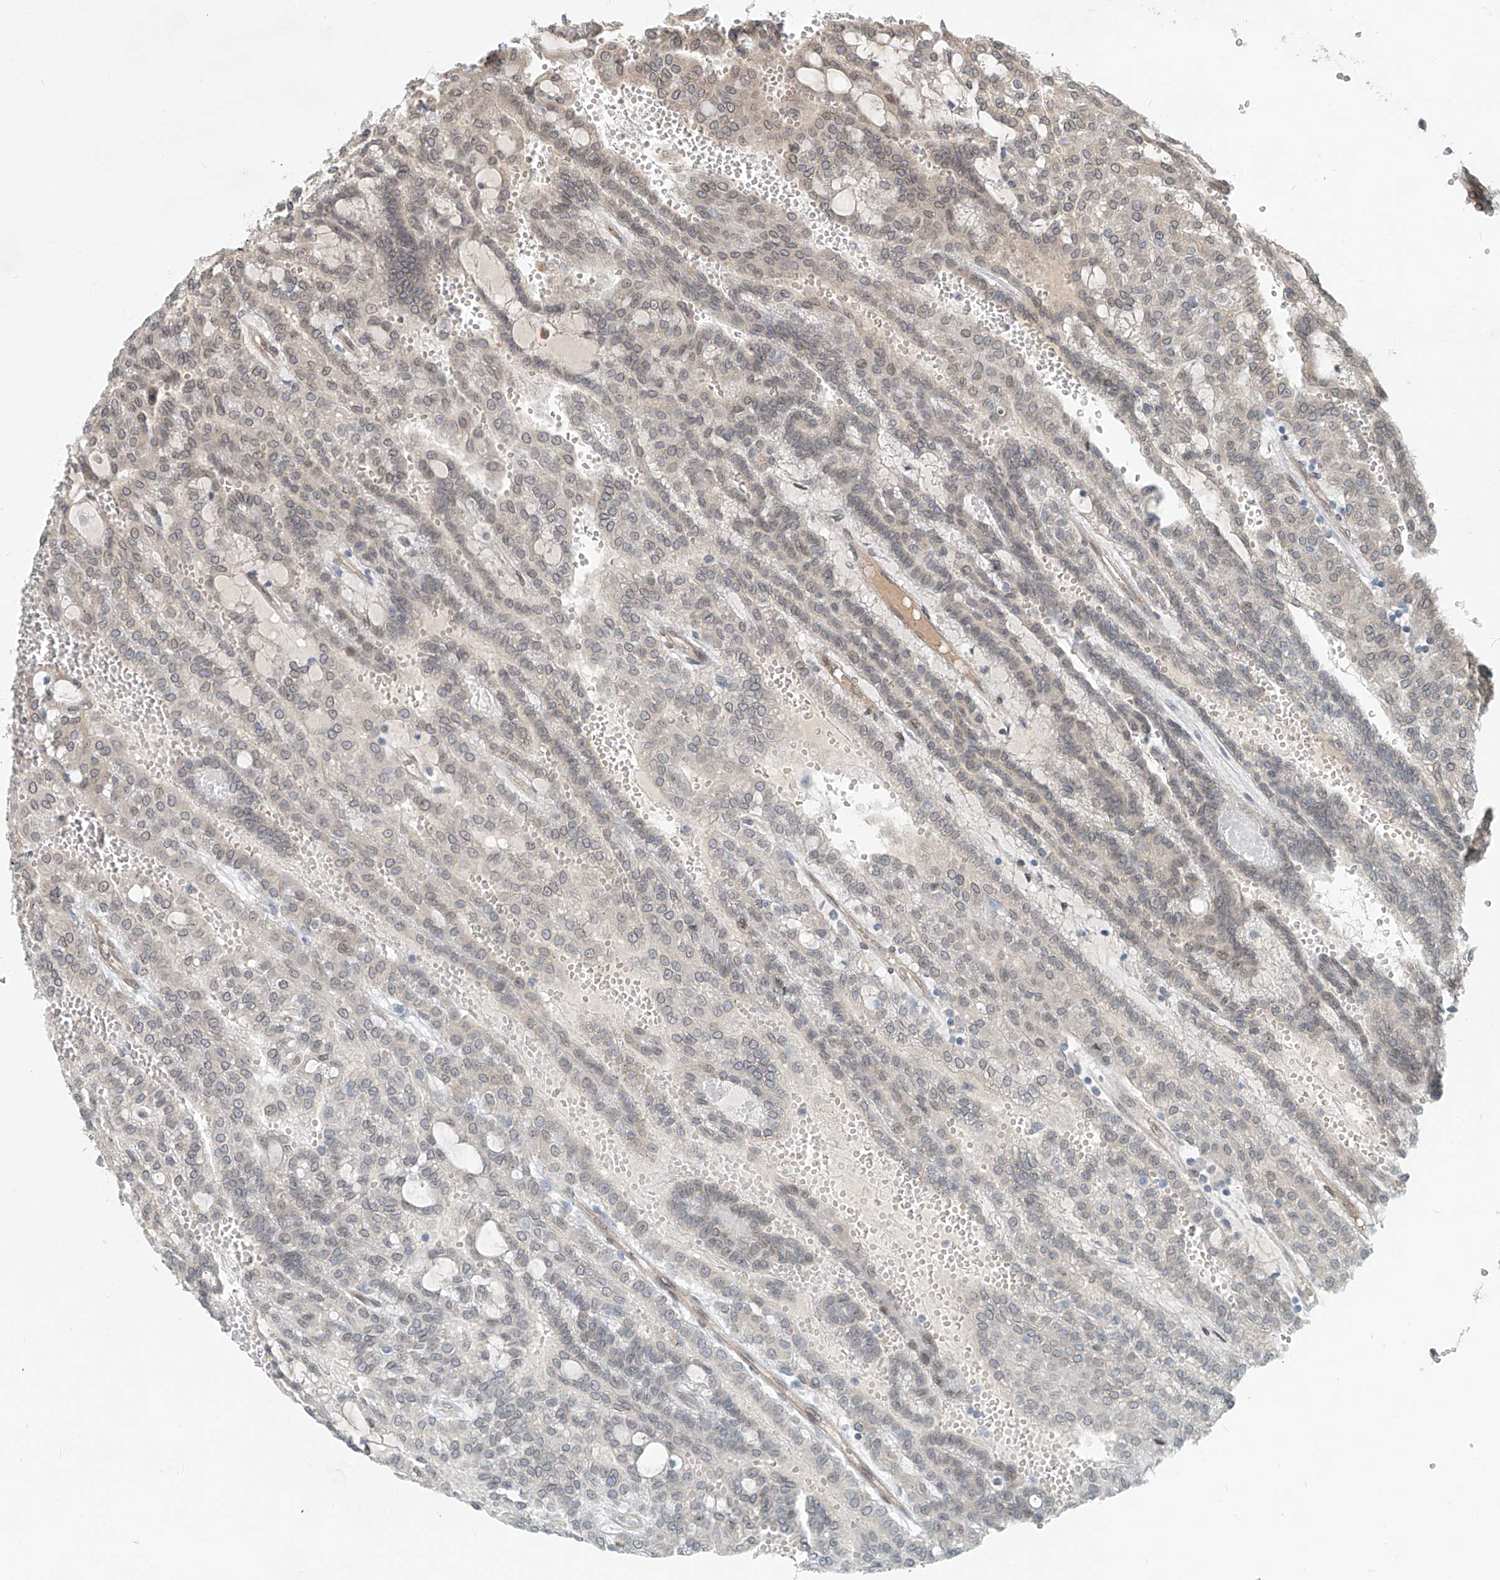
{"staining": {"intensity": "negative", "quantity": "none", "location": "none"}, "tissue": "renal cancer", "cell_type": "Tumor cells", "image_type": "cancer", "snomed": [{"axis": "morphology", "description": "Adenocarcinoma, NOS"}, {"axis": "topography", "description": "Kidney"}], "caption": "Human renal cancer stained for a protein using immunohistochemistry shows no staining in tumor cells.", "gene": "SASH1", "patient": {"sex": "male", "age": 63}}